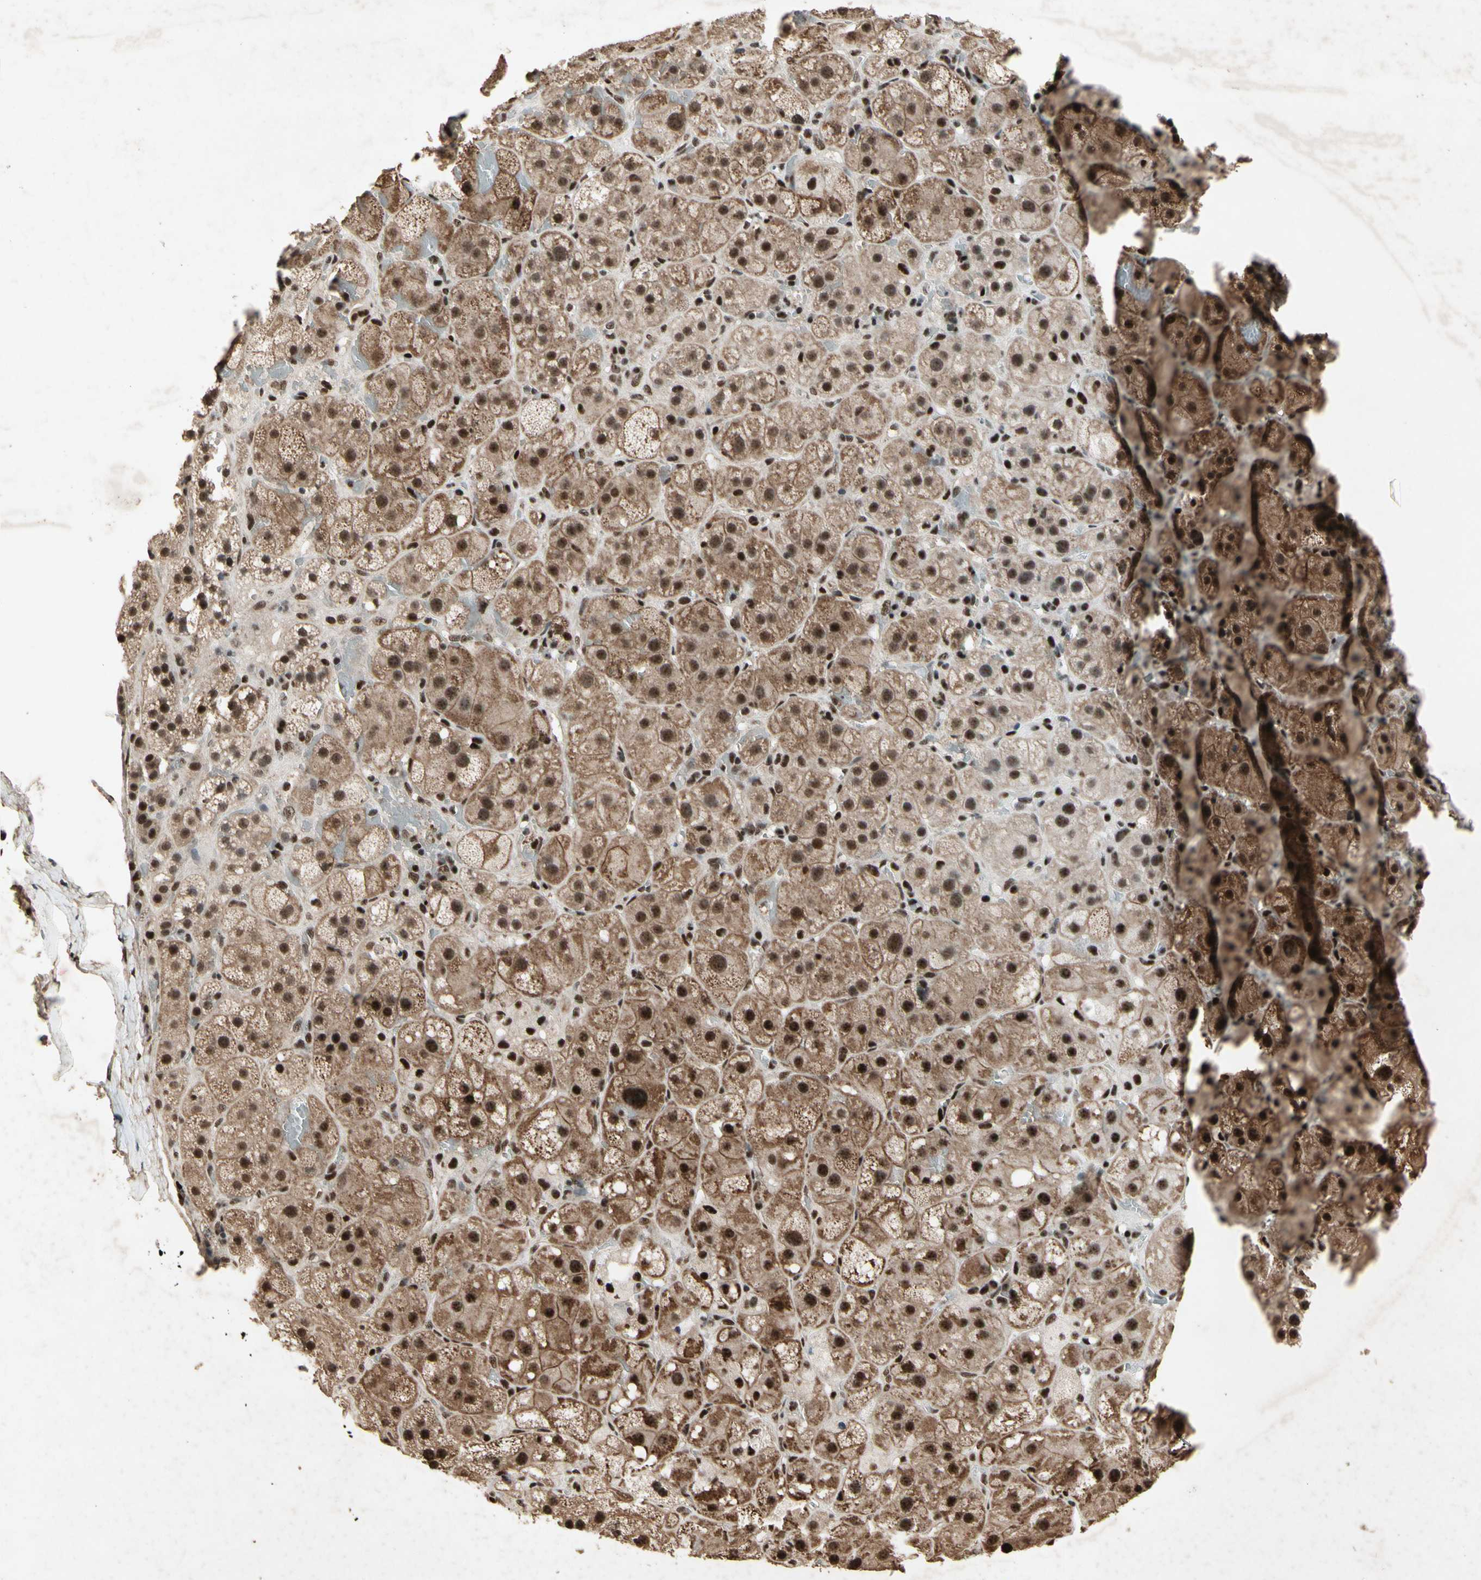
{"staining": {"intensity": "strong", "quantity": ">75%", "location": "cytoplasmic/membranous,nuclear"}, "tissue": "adrenal gland", "cell_type": "Glandular cells", "image_type": "normal", "snomed": [{"axis": "morphology", "description": "Normal tissue, NOS"}, {"axis": "topography", "description": "Adrenal gland"}], "caption": "Immunohistochemistry photomicrograph of benign human adrenal gland stained for a protein (brown), which reveals high levels of strong cytoplasmic/membranous,nuclear positivity in approximately >75% of glandular cells.", "gene": "TBX2", "patient": {"sex": "female", "age": 47}}